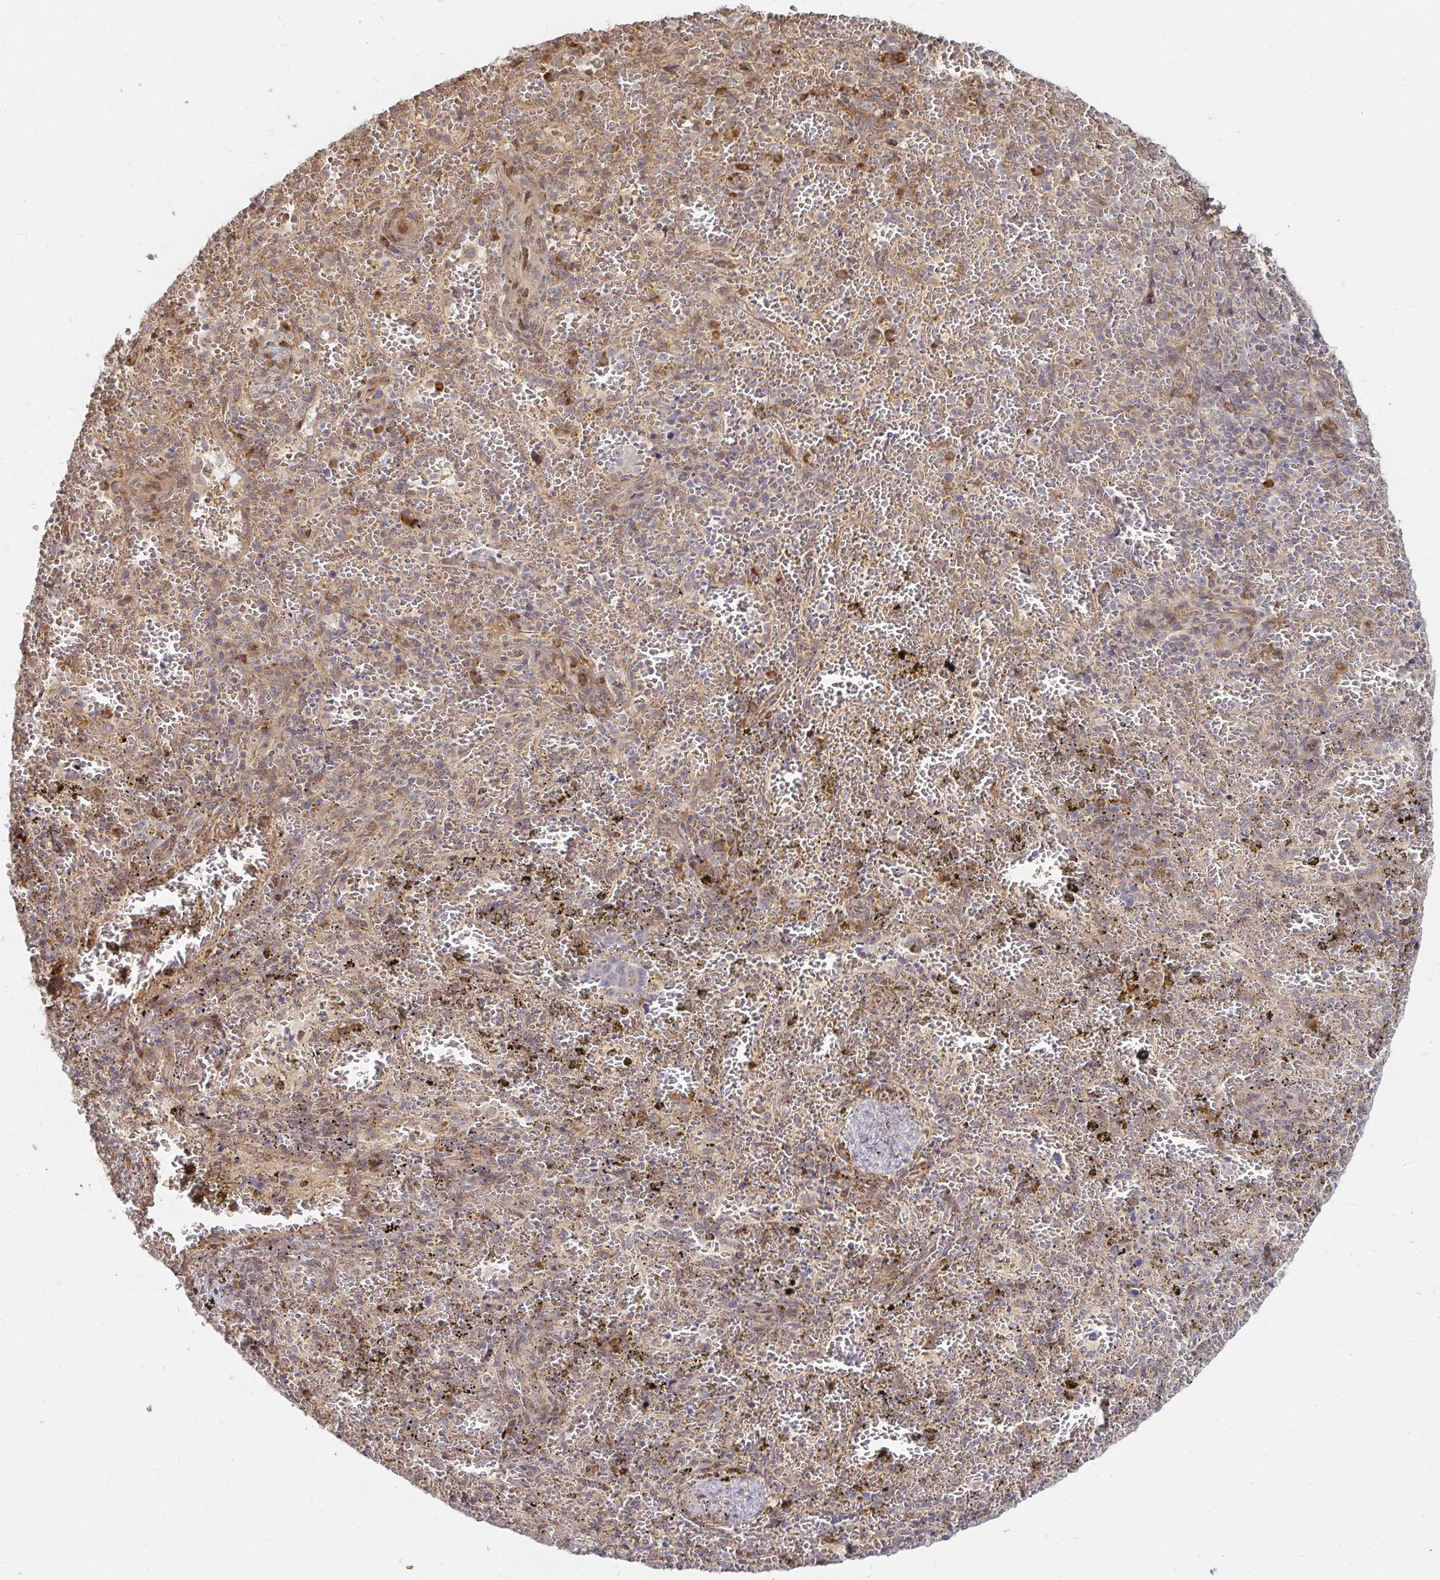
{"staining": {"intensity": "negative", "quantity": "none", "location": "none"}, "tissue": "spleen", "cell_type": "Cells in red pulp", "image_type": "normal", "snomed": [{"axis": "morphology", "description": "Normal tissue, NOS"}, {"axis": "topography", "description": "Spleen"}], "caption": "The IHC histopathology image has no significant expression in cells in red pulp of spleen. Brightfield microscopy of immunohistochemistry (IHC) stained with DAB (brown) and hematoxylin (blue), captured at high magnification.", "gene": "CAST", "patient": {"sex": "female", "age": 50}}